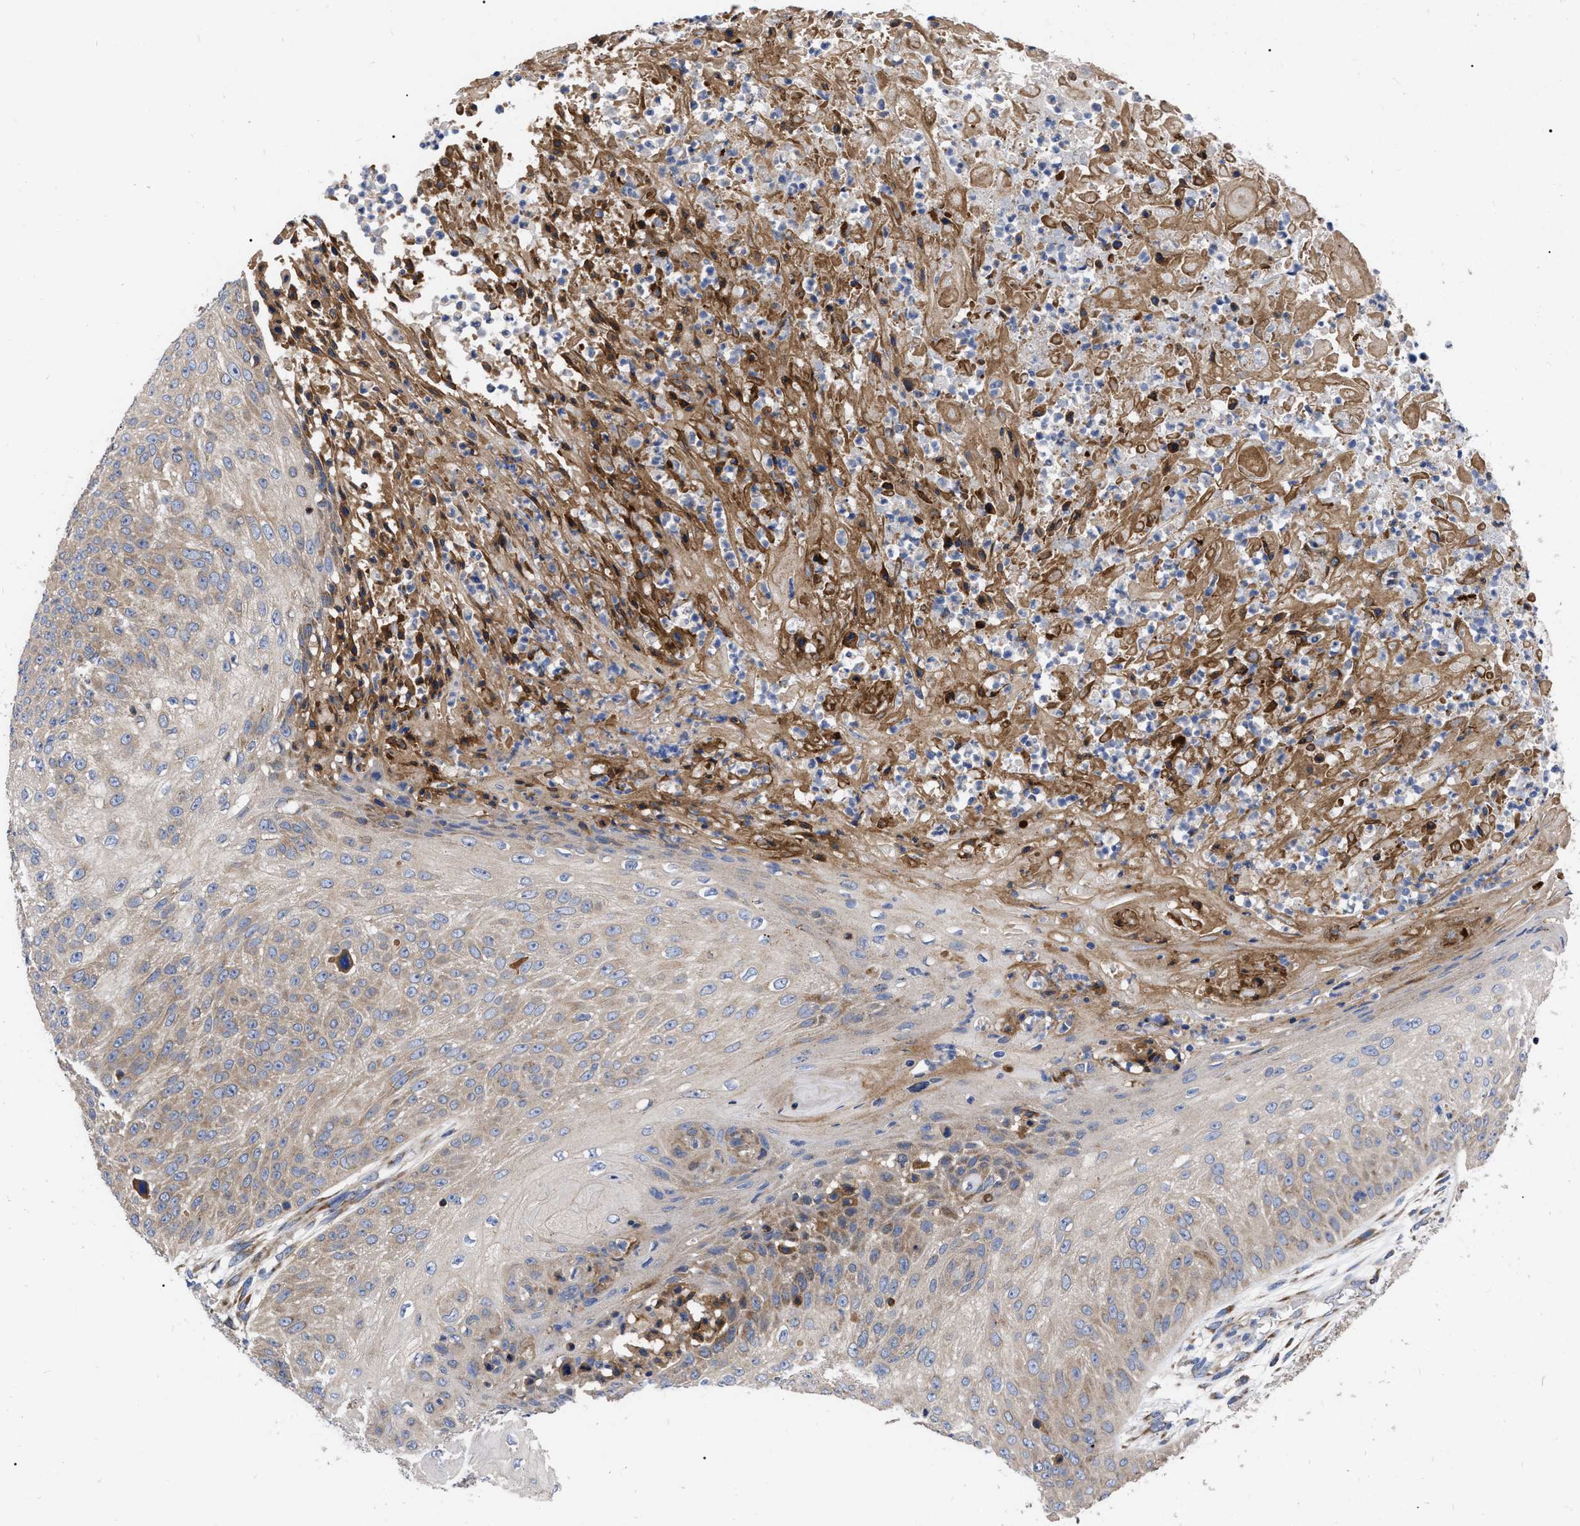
{"staining": {"intensity": "weak", "quantity": ">75%", "location": "cytoplasmic/membranous"}, "tissue": "skin cancer", "cell_type": "Tumor cells", "image_type": "cancer", "snomed": [{"axis": "morphology", "description": "Squamous cell carcinoma, NOS"}, {"axis": "topography", "description": "Skin"}], "caption": "Immunohistochemistry photomicrograph of neoplastic tissue: skin squamous cell carcinoma stained using immunohistochemistry demonstrates low levels of weak protein expression localized specifically in the cytoplasmic/membranous of tumor cells, appearing as a cytoplasmic/membranous brown color.", "gene": "CDKN2C", "patient": {"sex": "female", "age": 80}}